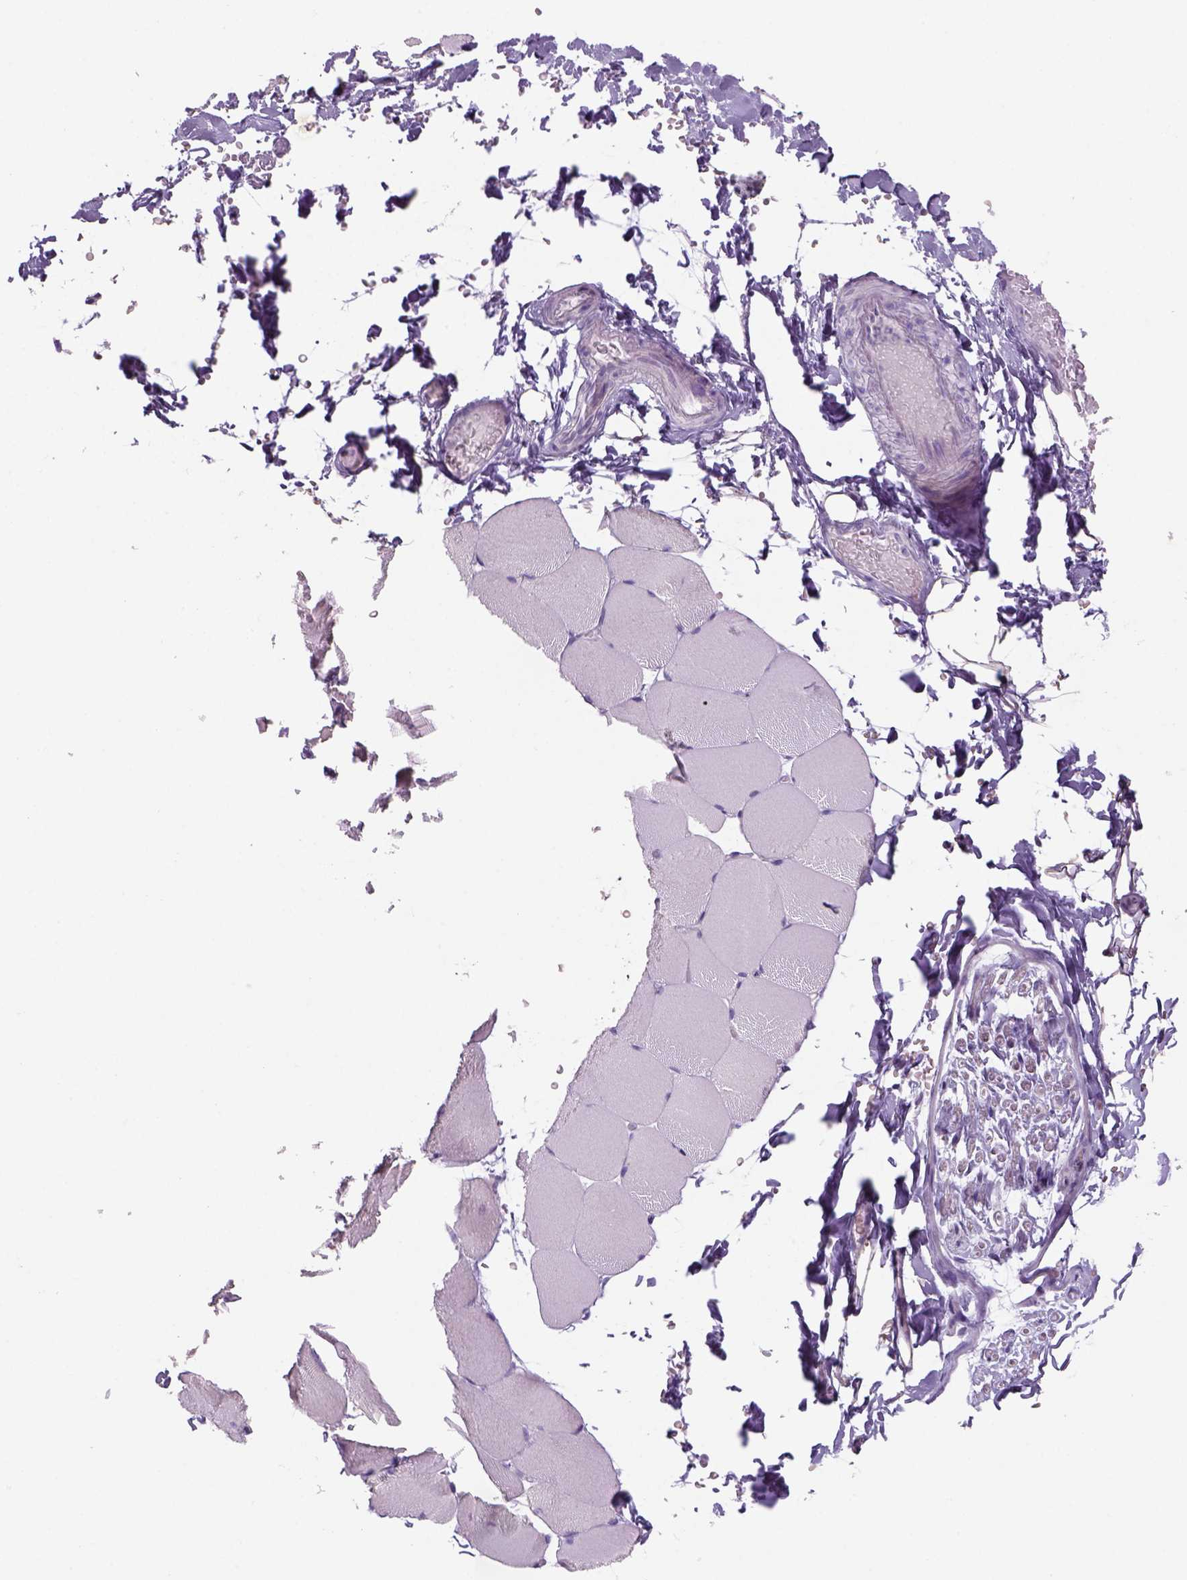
{"staining": {"intensity": "negative", "quantity": "none", "location": "none"}, "tissue": "skeletal muscle", "cell_type": "Myocytes", "image_type": "normal", "snomed": [{"axis": "morphology", "description": "Normal tissue, NOS"}, {"axis": "topography", "description": "Skeletal muscle"}], "caption": "This is a histopathology image of immunohistochemistry staining of normal skeletal muscle, which shows no positivity in myocytes.", "gene": "ADGRV1", "patient": {"sex": "female", "age": 37}}